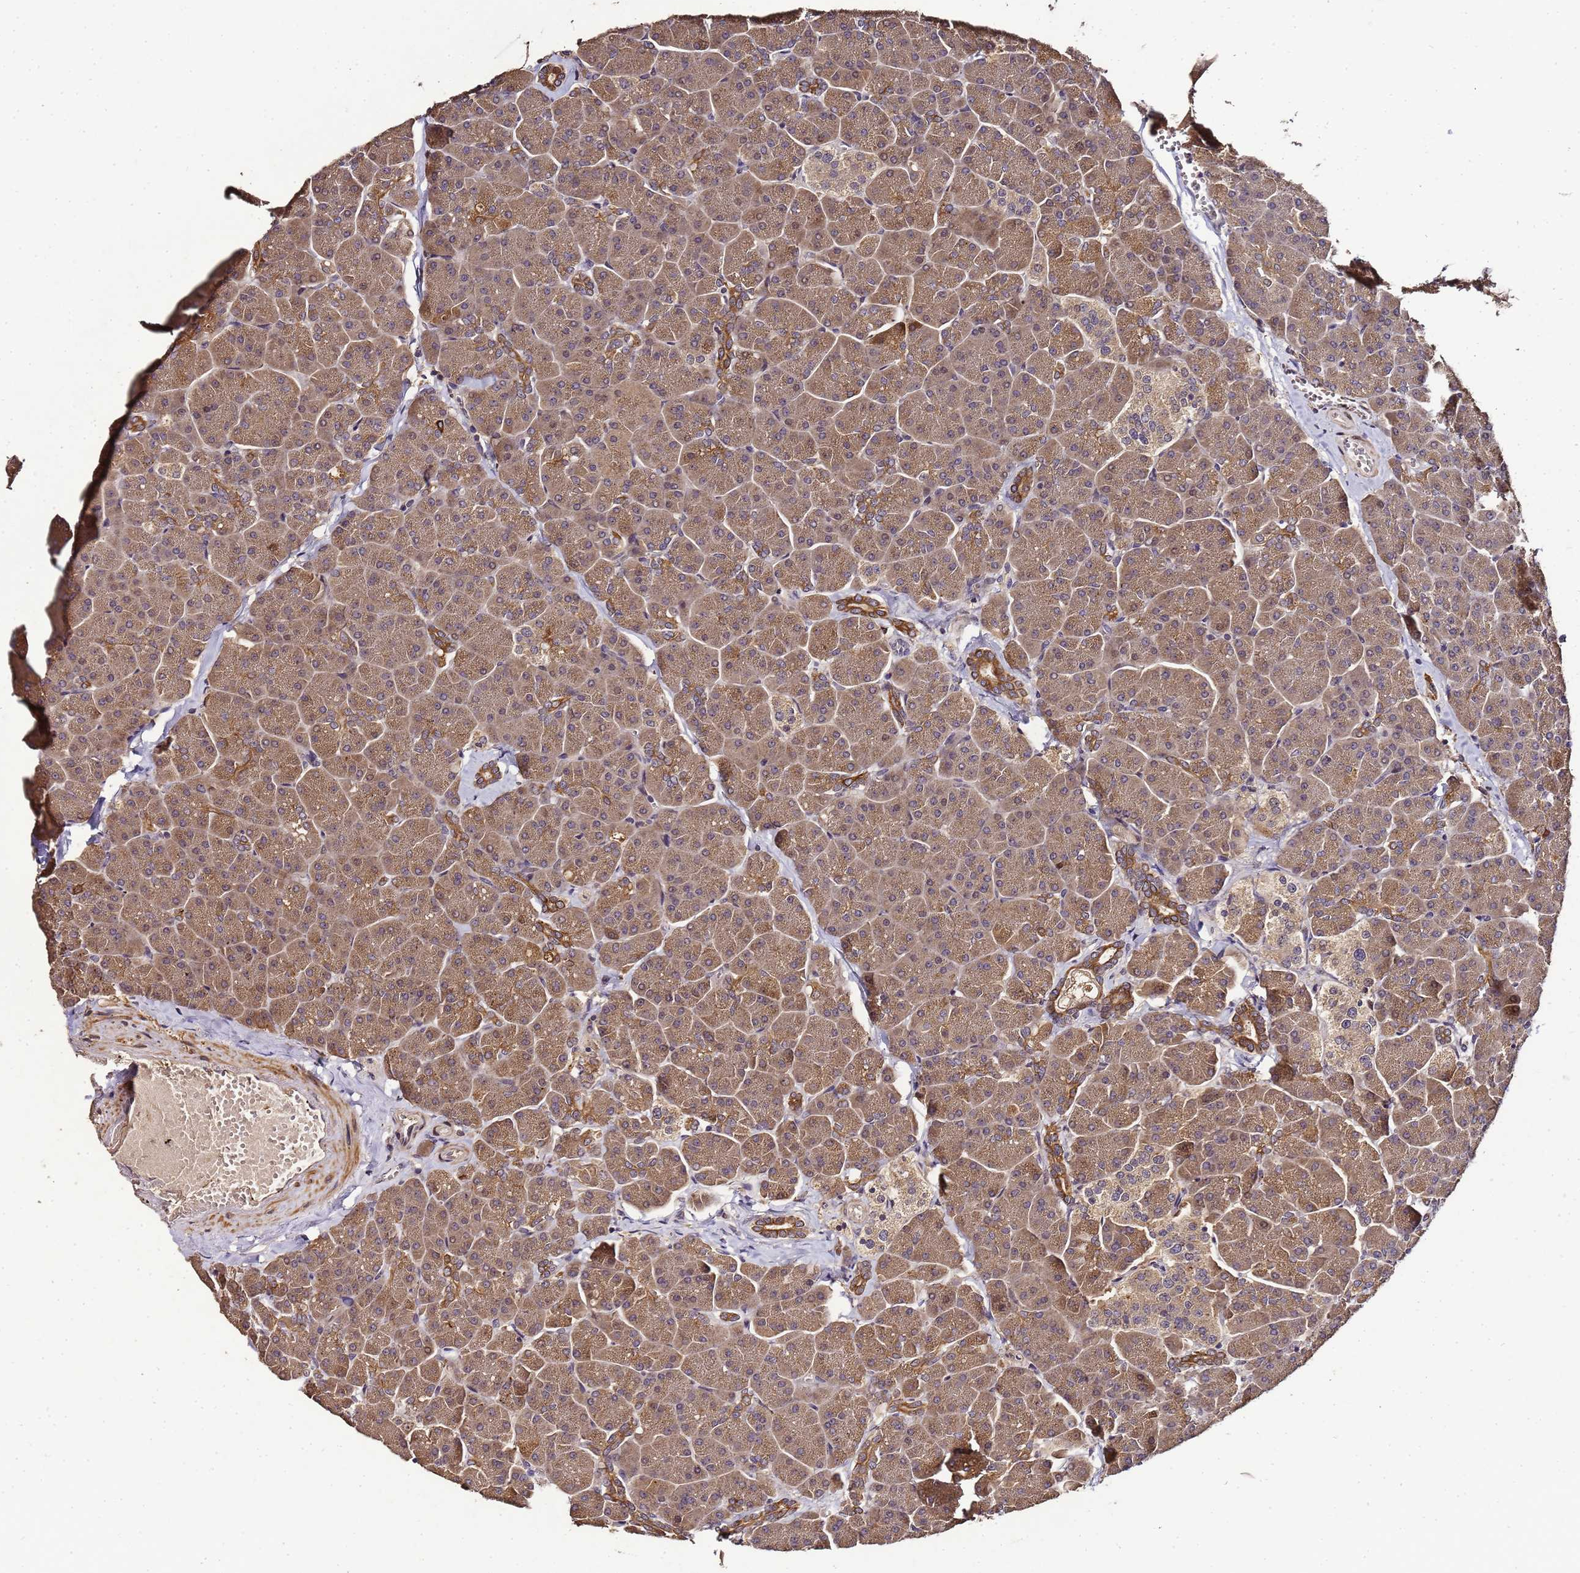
{"staining": {"intensity": "moderate", "quantity": ">75%", "location": "cytoplasmic/membranous"}, "tissue": "pancreas", "cell_type": "Exocrine glandular cells", "image_type": "normal", "snomed": [{"axis": "morphology", "description": "Normal tissue, NOS"}, {"axis": "topography", "description": "Pancreas"}, {"axis": "topography", "description": "Peripheral nerve tissue"}], "caption": "IHC (DAB) staining of benign pancreas reveals moderate cytoplasmic/membranous protein expression in approximately >75% of exocrine glandular cells.", "gene": "LGI4", "patient": {"sex": "male", "age": 54}}